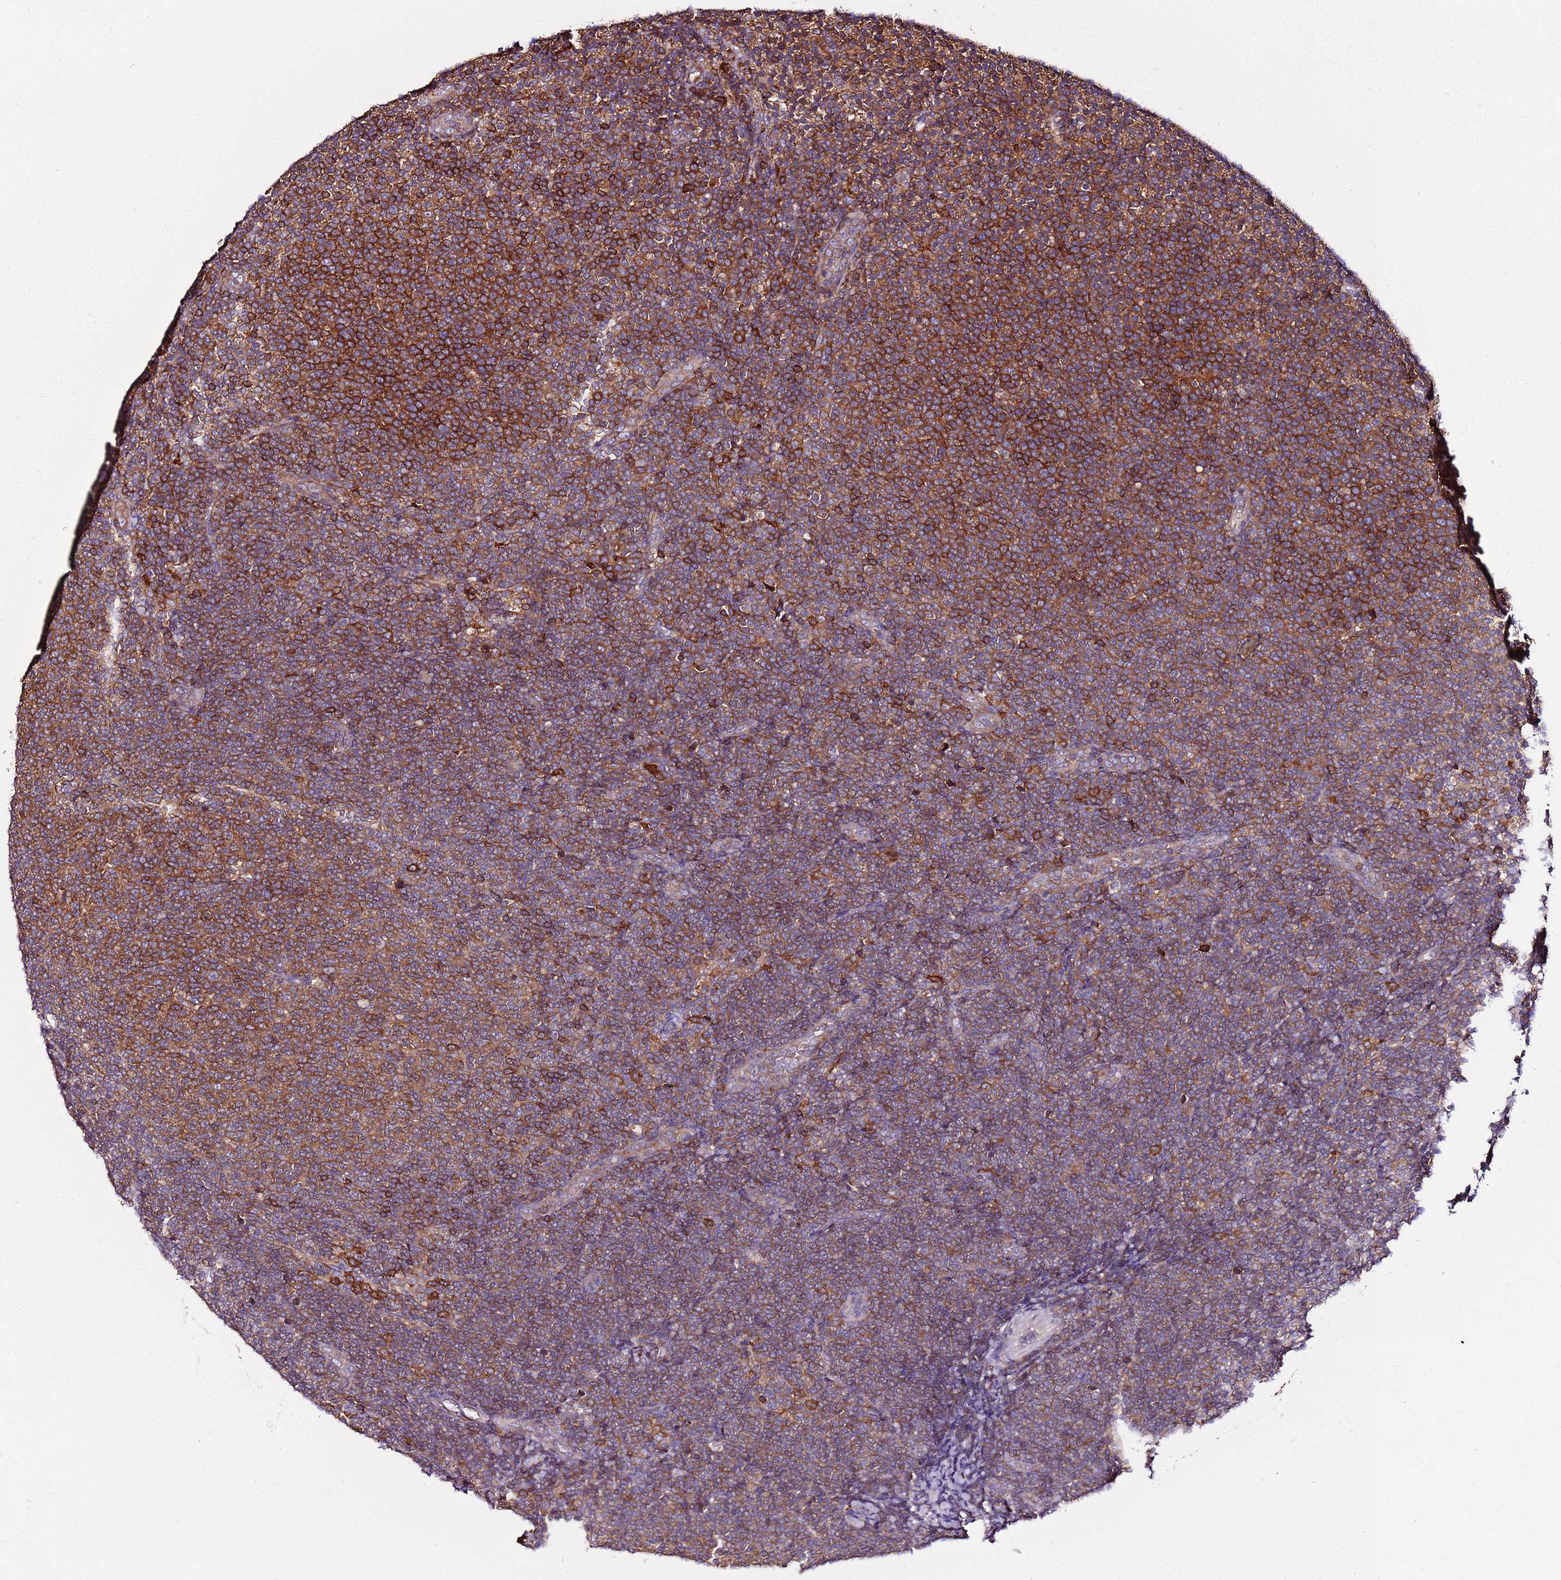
{"staining": {"intensity": "strong", "quantity": ">75%", "location": "cytoplasmic/membranous"}, "tissue": "lymphoma", "cell_type": "Tumor cells", "image_type": "cancer", "snomed": [{"axis": "morphology", "description": "Malignant lymphoma, non-Hodgkin's type, Low grade"}, {"axis": "topography", "description": "Lymph node"}], "caption": "Immunohistochemistry (IHC) (DAB (3,3'-diaminobenzidine)) staining of human low-grade malignant lymphoma, non-Hodgkin's type reveals strong cytoplasmic/membranous protein expression in about >75% of tumor cells.", "gene": "ATXN2L", "patient": {"sex": "male", "age": 66}}